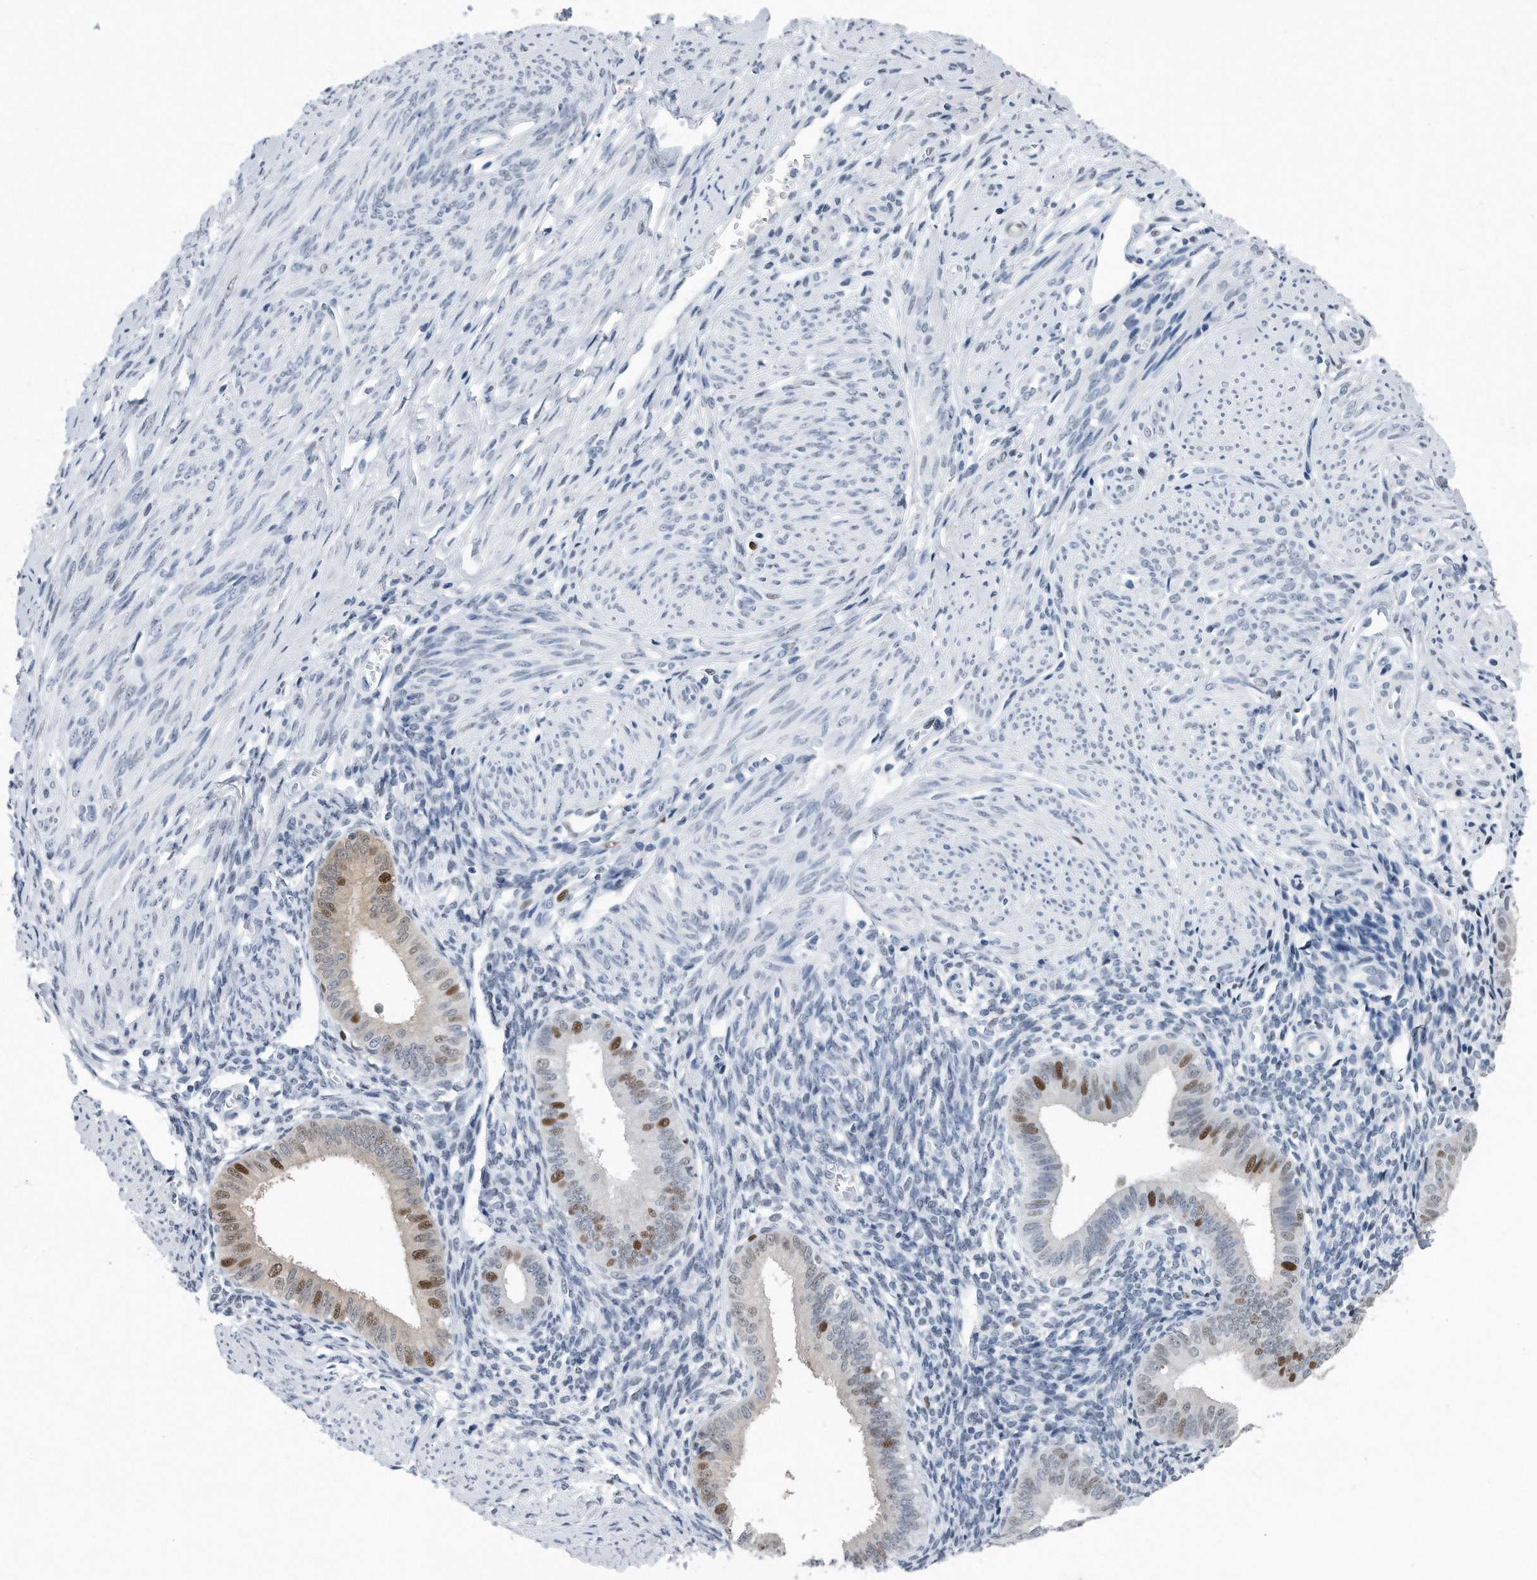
{"staining": {"intensity": "negative", "quantity": "none", "location": "none"}, "tissue": "endometrium", "cell_type": "Cells in endometrial stroma", "image_type": "normal", "snomed": [{"axis": "morphology", "description": "Normal tissue, NOS"}, {"axis": "topography", "description": "Uterus"}, {"axis": "topography", "description": "Endometrium"}], "caption": "Immunohistochemistry of normal human endometrium demonstrates no positivity in cells in endometrial stroma. (Stains: DAB (3,3'-diaminobenzidine) immunohistochemistry (IHC) with hematoxylin counter stain, Microscopy: brightfield microscopy at high magnification).", "gene": "PCNA", "patient": {"sex": "female", "age": 48}}